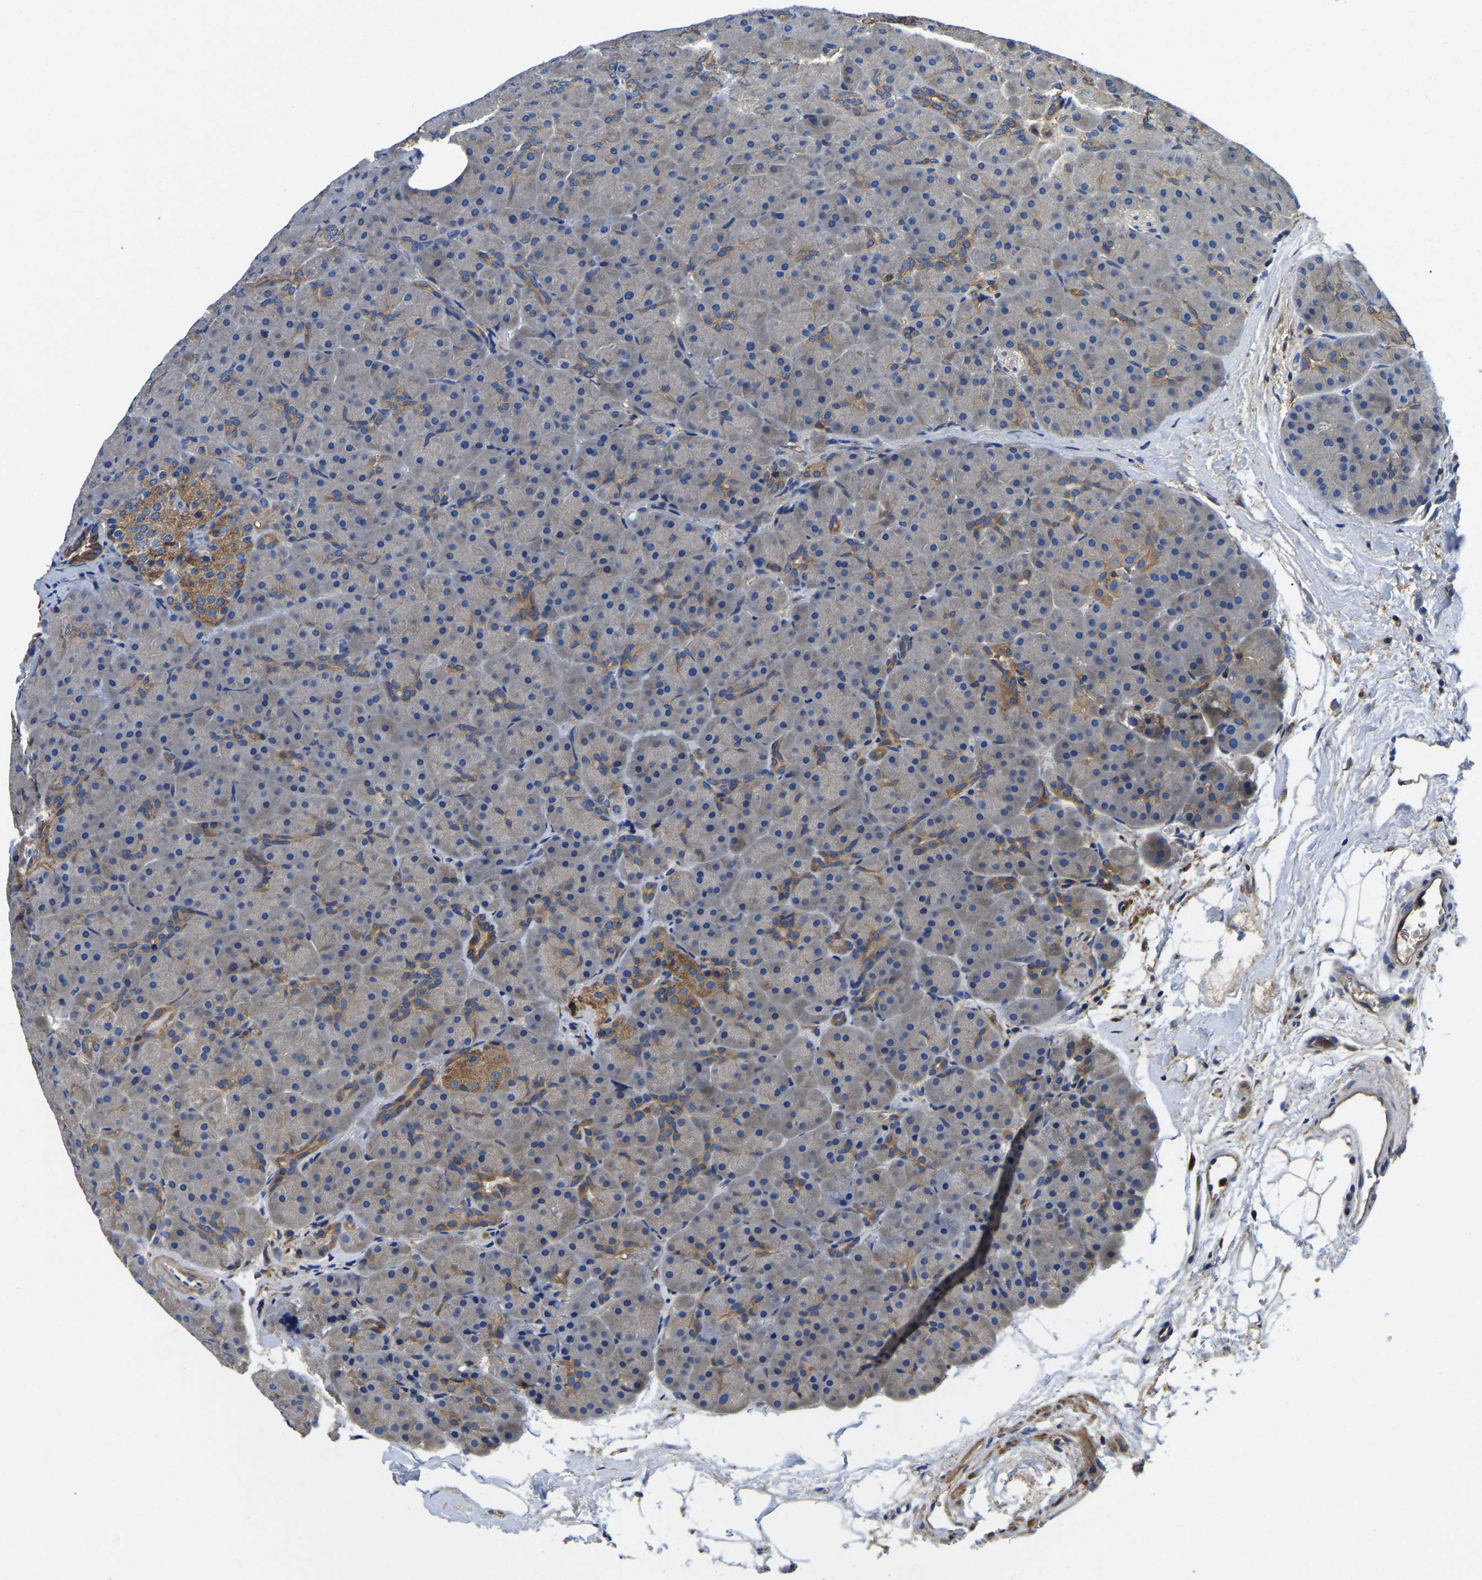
{"staining": {"intensity": "moderate", "quantity": "<25%", "location": "cytoplasmic/membranous"}, "tissue": "pancreas", "cell_type": "Exocrine glandular cells", "image_type": "normal", "snomed": [{"axis": "morphology", "description": "Normal tissue, NOS"}, {"axis": "topography", "description": "Pancreas"}], "caption": "Immunohistochemistry (IHC) photomicrograph of unremarkable pancreas: pancreas stained using immunohistochemistry (IHC) demonstrates low levels of moderate protein expression localized specifically in the cytoplasmic/membranous of exocrine glandular cells, appearing as a cytoplasmic/membranous brown color.", "gene": "STAT2", "patient": {"sex": "male", "age": 66}}